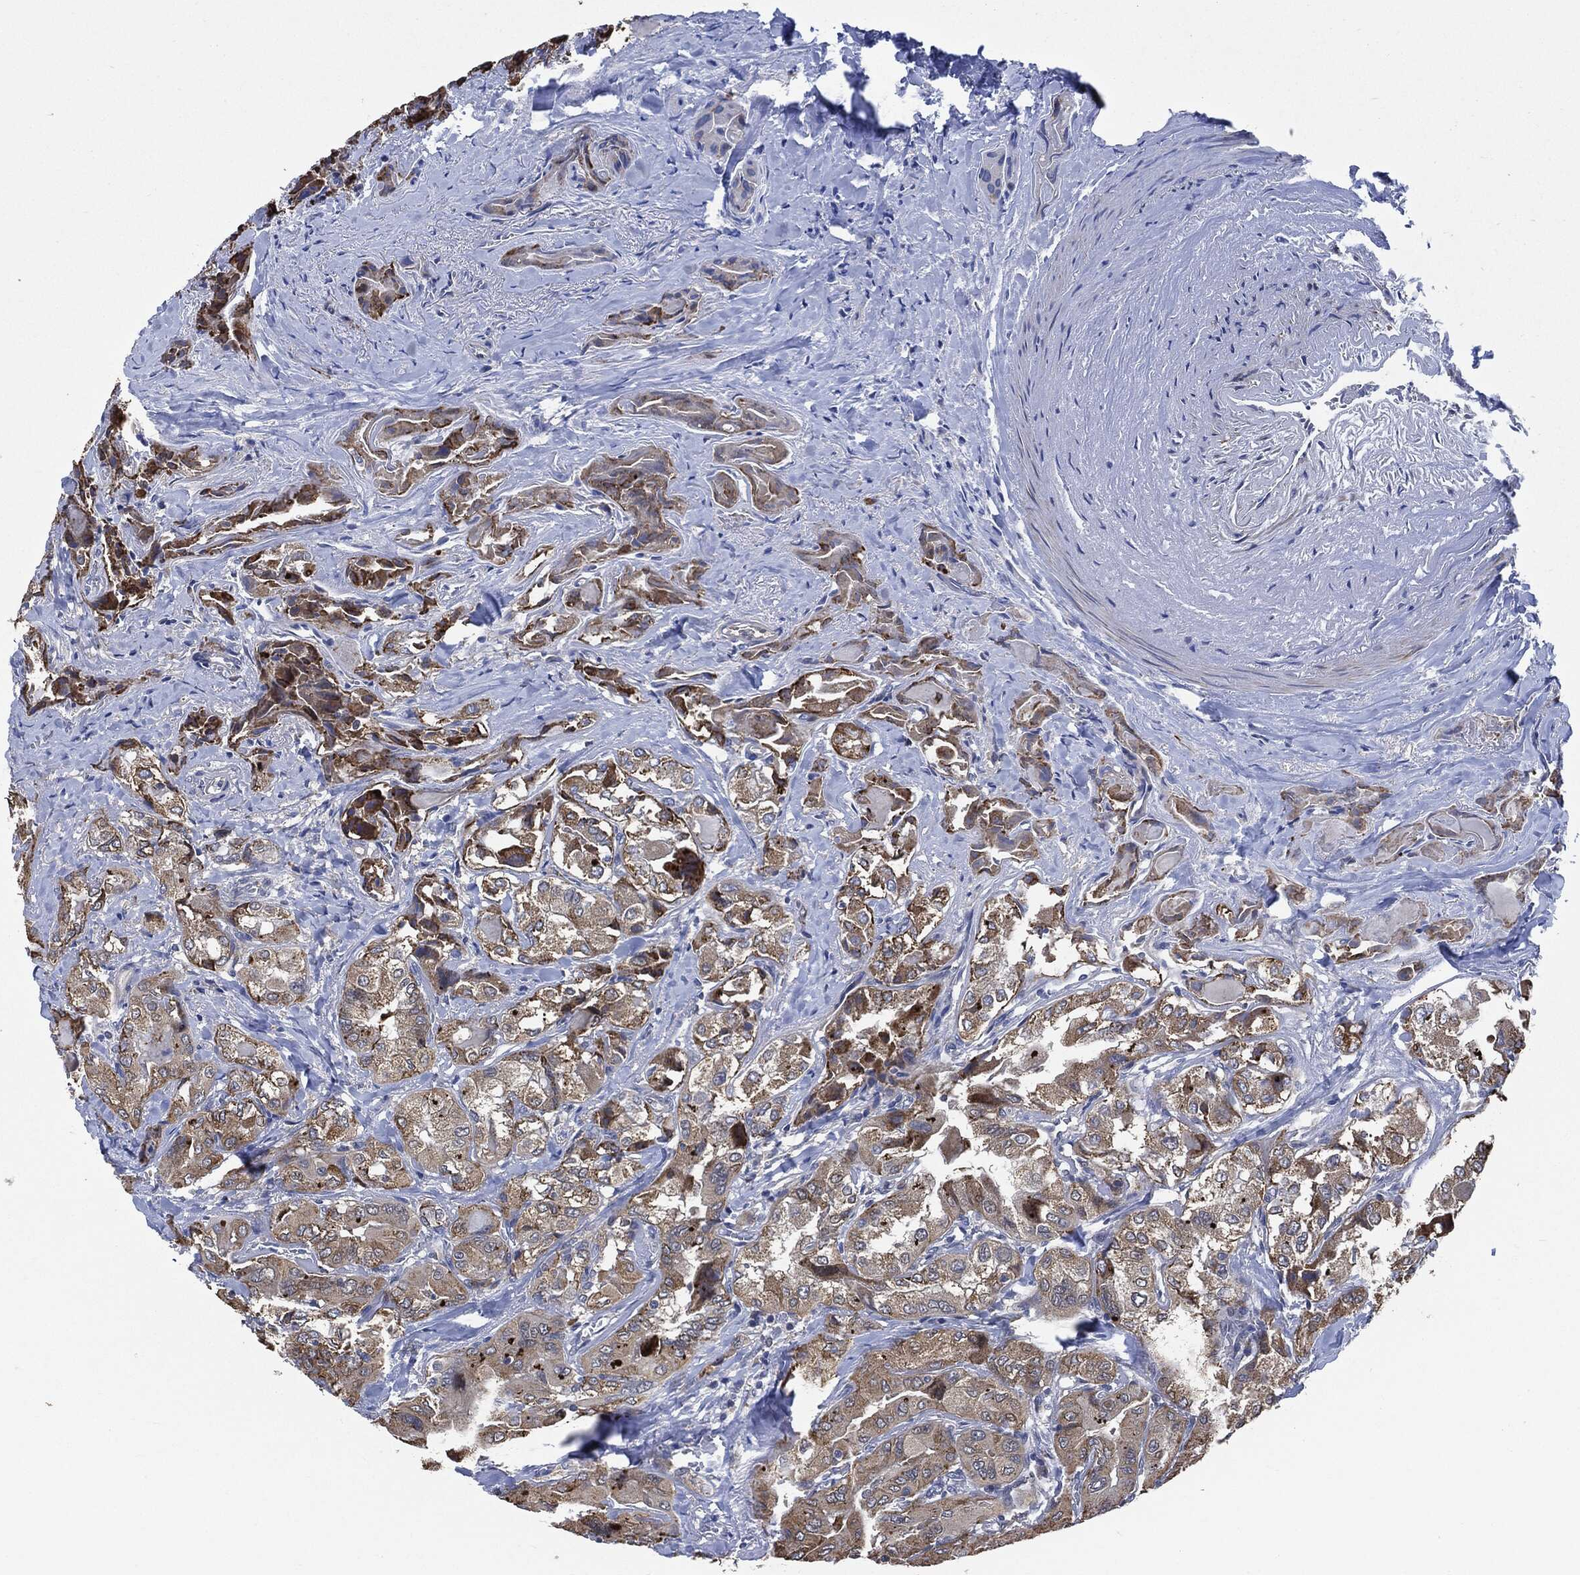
{"staining": {"intensity": "moderate", "quantity": "25%-75%", "location": "cytoplasmic/membranous"}, "tissue": "thyroid cancer", "cell_type": "Tumor cells", "image_type": "cancer", "snomed": [{"axis": "morphology", "description": "Normal tissue, NOS"}, {"axis": "morphology", "description": "Papillary adenocarcinoma, NOS"}, {"axis": "topography", "description": "Thyroid gland"}], "caption": "Brown immunohistochemical staining in human thyroid cancer (papillary adenocarcinoma) displays moderate cytoplasmic/membranous expression in about 25%-75% of tumor cells.", "gene": "VSIG4", "patient": {"sex": "female", "age": 66}}